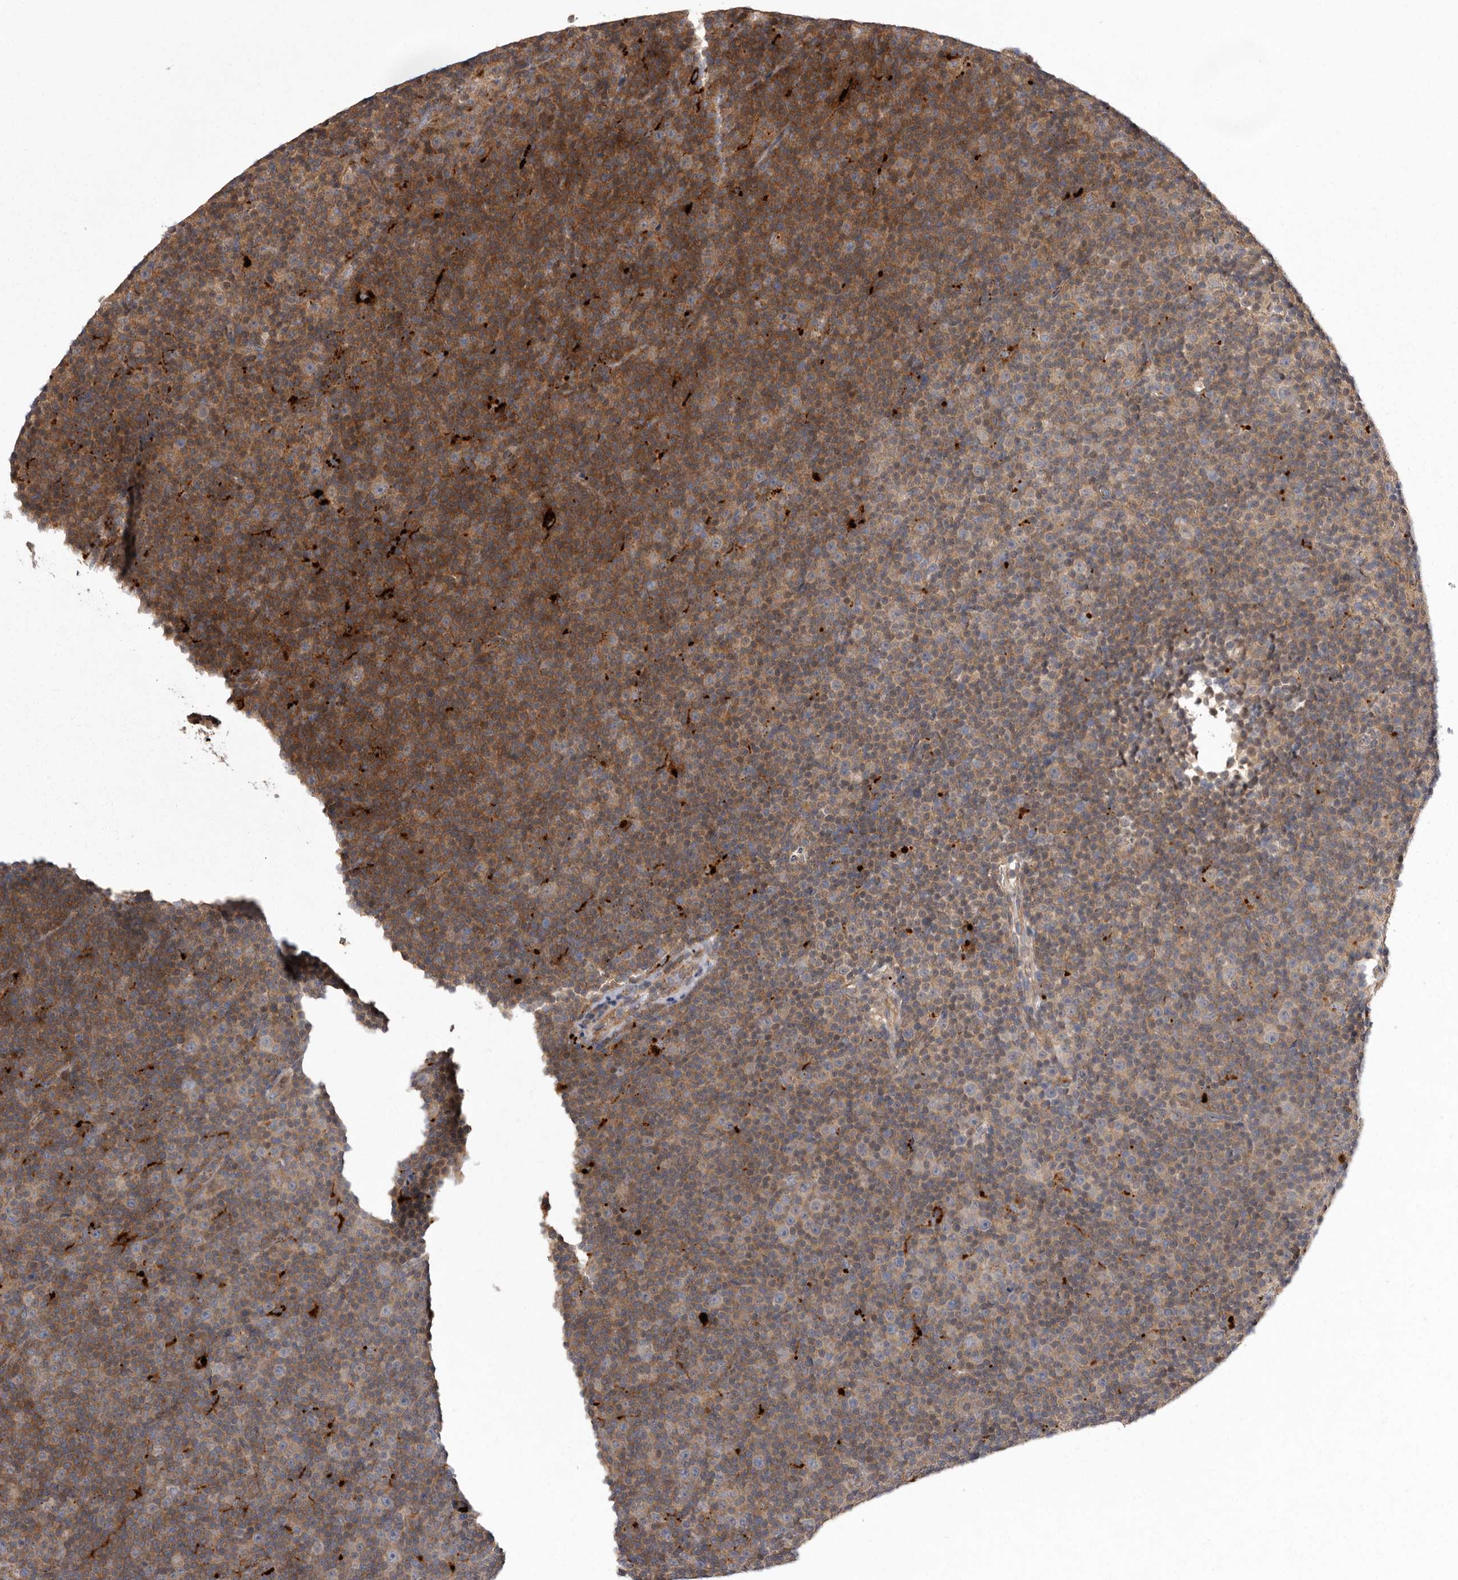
{"staining": {"intensity": "moderate", "quantity": ">75%", "location": "cytoplasmic/membranous"}, "tissue": "lymphoma", "cell_type": "Tumor cells", "image_type": "cancer", "snomed": [{"axis": "morphology", "description": "Malignant lymphoma, non-Hodgkin's type, Low grade"}, {"axis": "topography", "description": "Lymph node"}], "caption": "Tumor cells show moderate cytoplasmic/membranous positivity in about >75% of cells in lymphoma. The protein is shown in brown color, while the nuclei are stained blue.", "gene": "WDR47", "patient": {"sex": "female", "age": 67}}